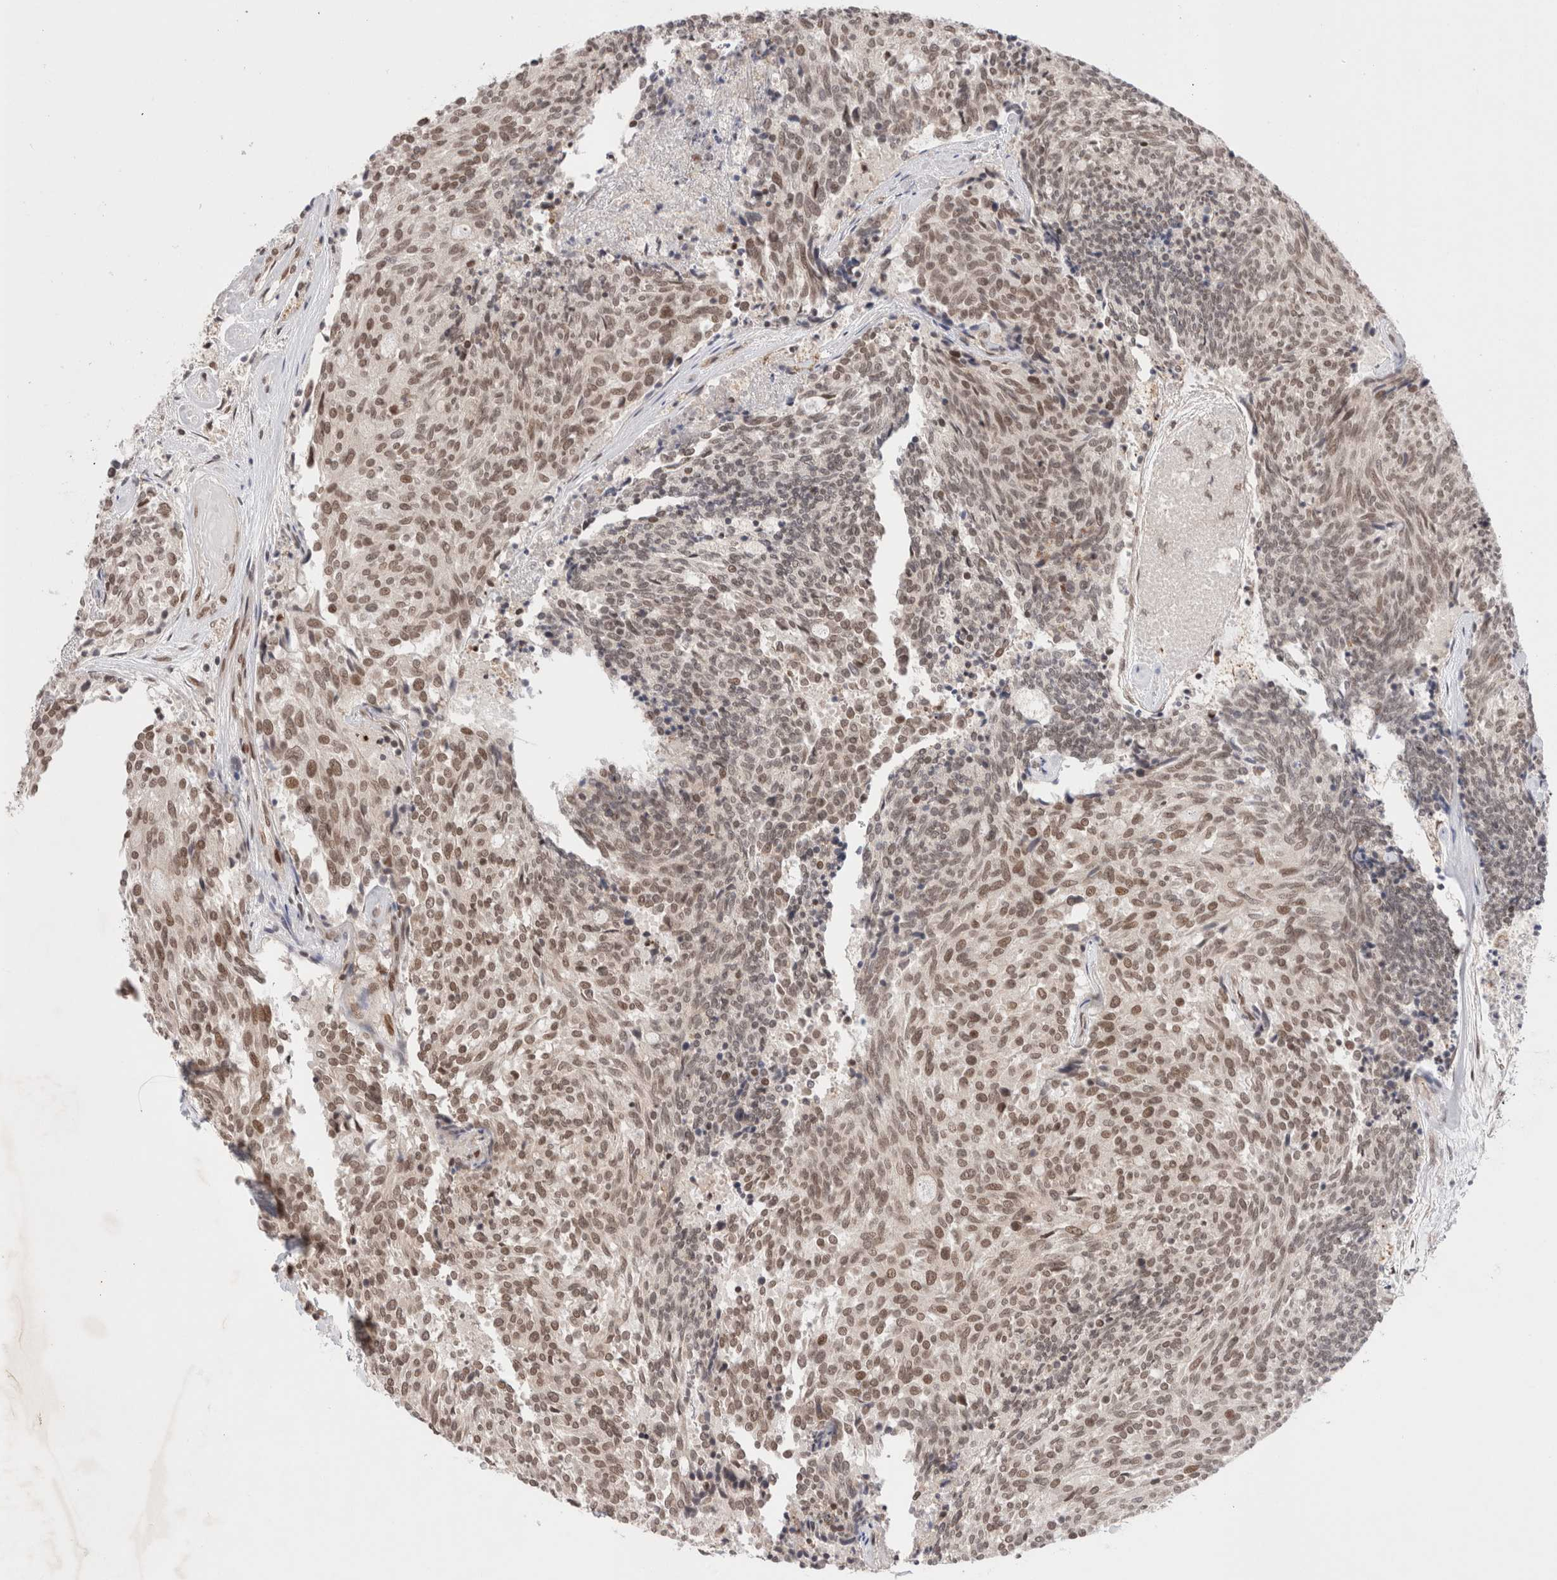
{"staining": {"intensity": "moderate", "quantity": ">75%", "location": "nuclear"}, "tissue": "carcinoid", "cell_type": "Tumor cells", "image_type": "cancer", "snomed": [{"axis": "morphology", "description": "Carcinoid, malignant, NOS"}, {"axis": "topography", "description": "Pancreas"}], "caption": "About >75% of tumor cells in carcinoid demonstrate moderate nuclear protein expression as visualized by brown immunohistochemical staining.", "gene": "GATAD2A", "patient": {"sex": "female", "age": 54}}